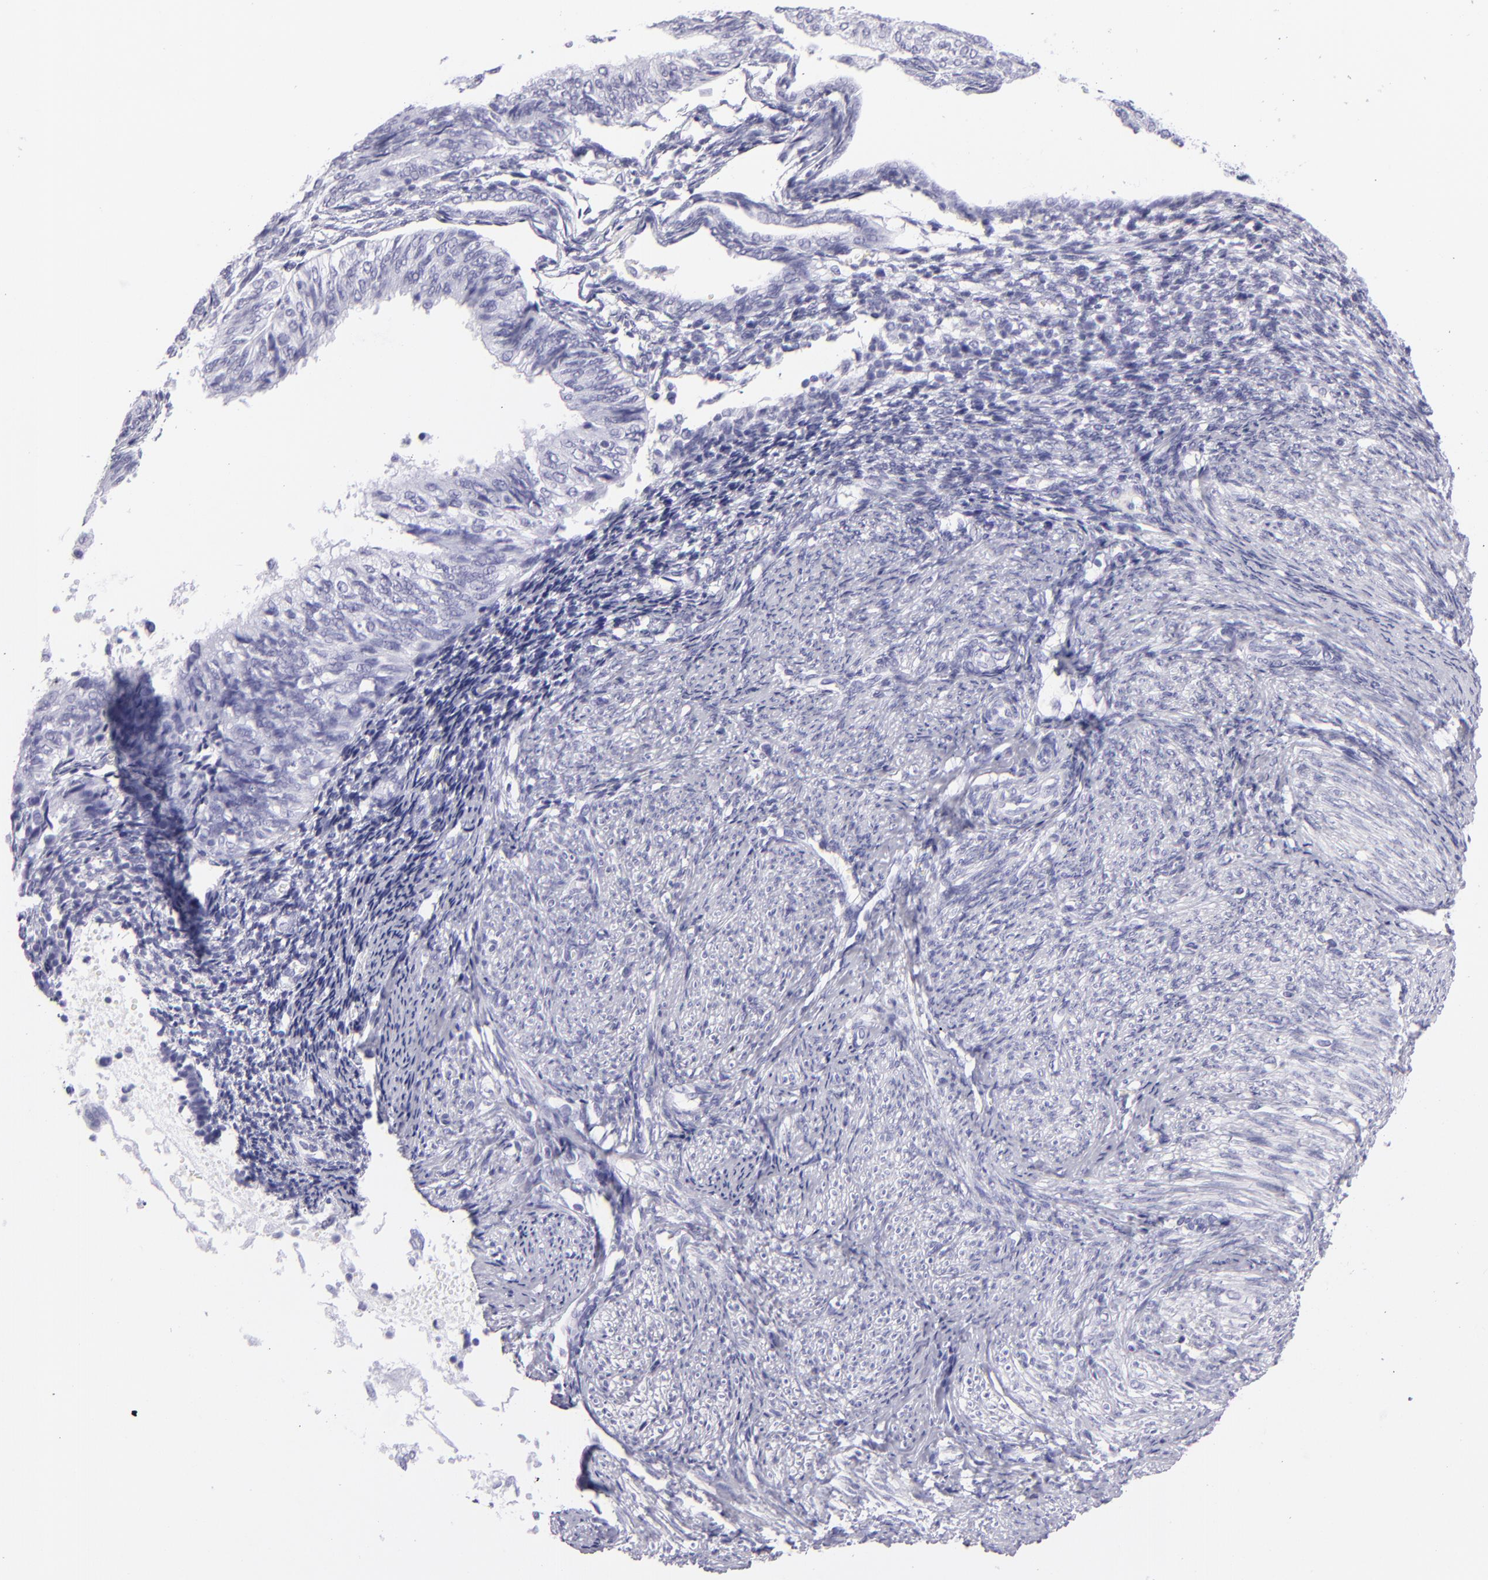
{"staining": {"intensity": "negative", "quantity": "none", "location": "none"}, "tissue": "endometrial cancer", "cell_type": "Tumor cells", "image_type": "cancer", "snomed": [{"axis": "morphology", "description": "Adenocarcinoma, NOS"}, {"axis": "topography", "description": "Endometrium"}], "caption": "There is no significant positivity in tumor cells of endometrial cancer.", "gene": "PVALB", "patient": {"sex": "female", "age": 55}}